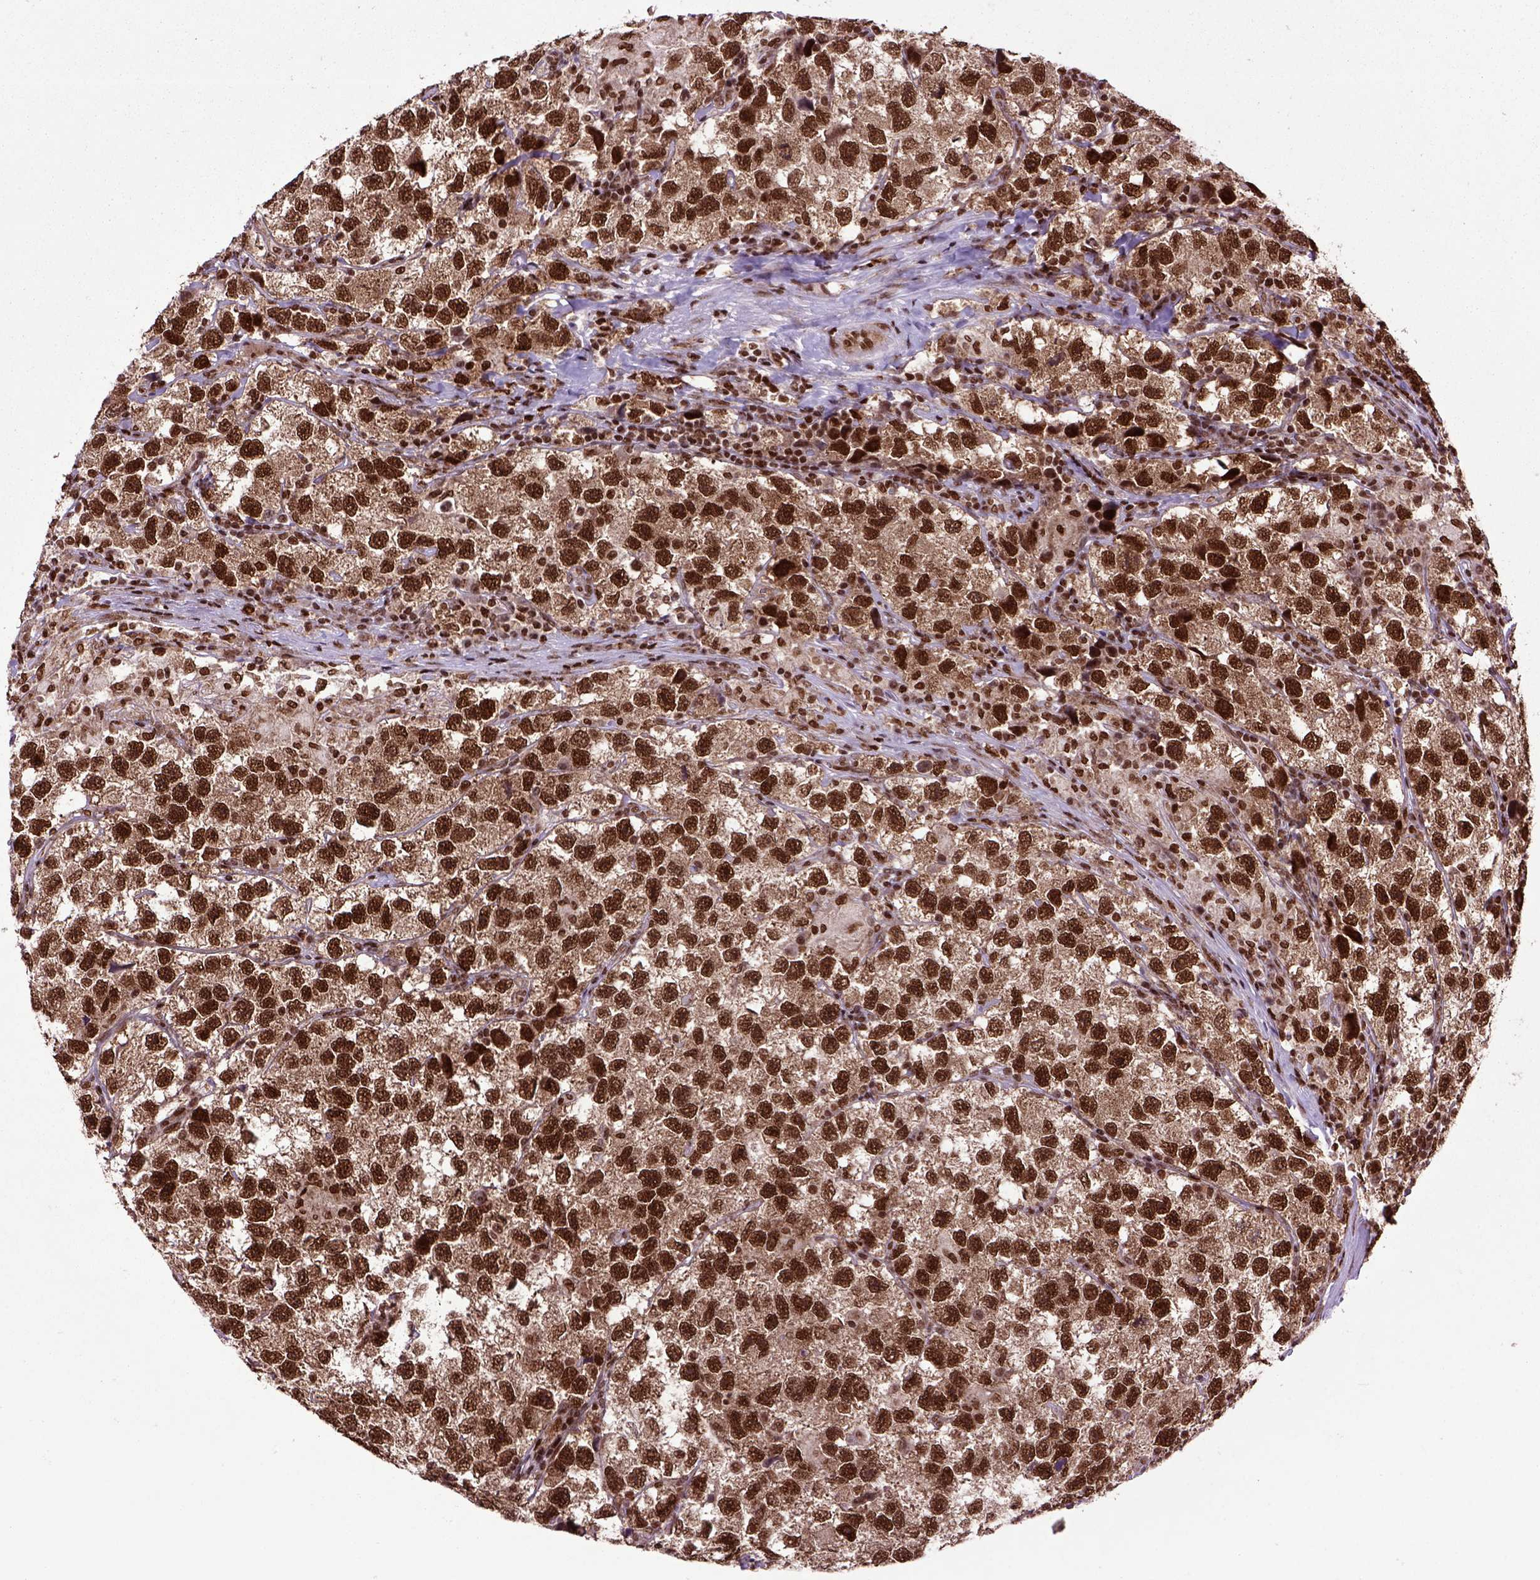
{"staining": {"intensity": "strong", "quantity": ">75%", "location": "cytoplasmic/membranous,nuclear"}, "tissue": "testis cancer", "cell_type": "Tumor cells", "image_type": "cancer", "snomed": [{"axis": "morphology", "description": "Seminoma, NOS"}, {"axis": "topography", "description": "Testis"}], "caption": "Approximately >75% of tumor cells in testis cancer show strong cytoplasmic/membranous and nuclear protein expression as visualized by brown immunohistochemical staining.", "gene": "CELF1", "patient": {"sex": "male", "age": 26}}